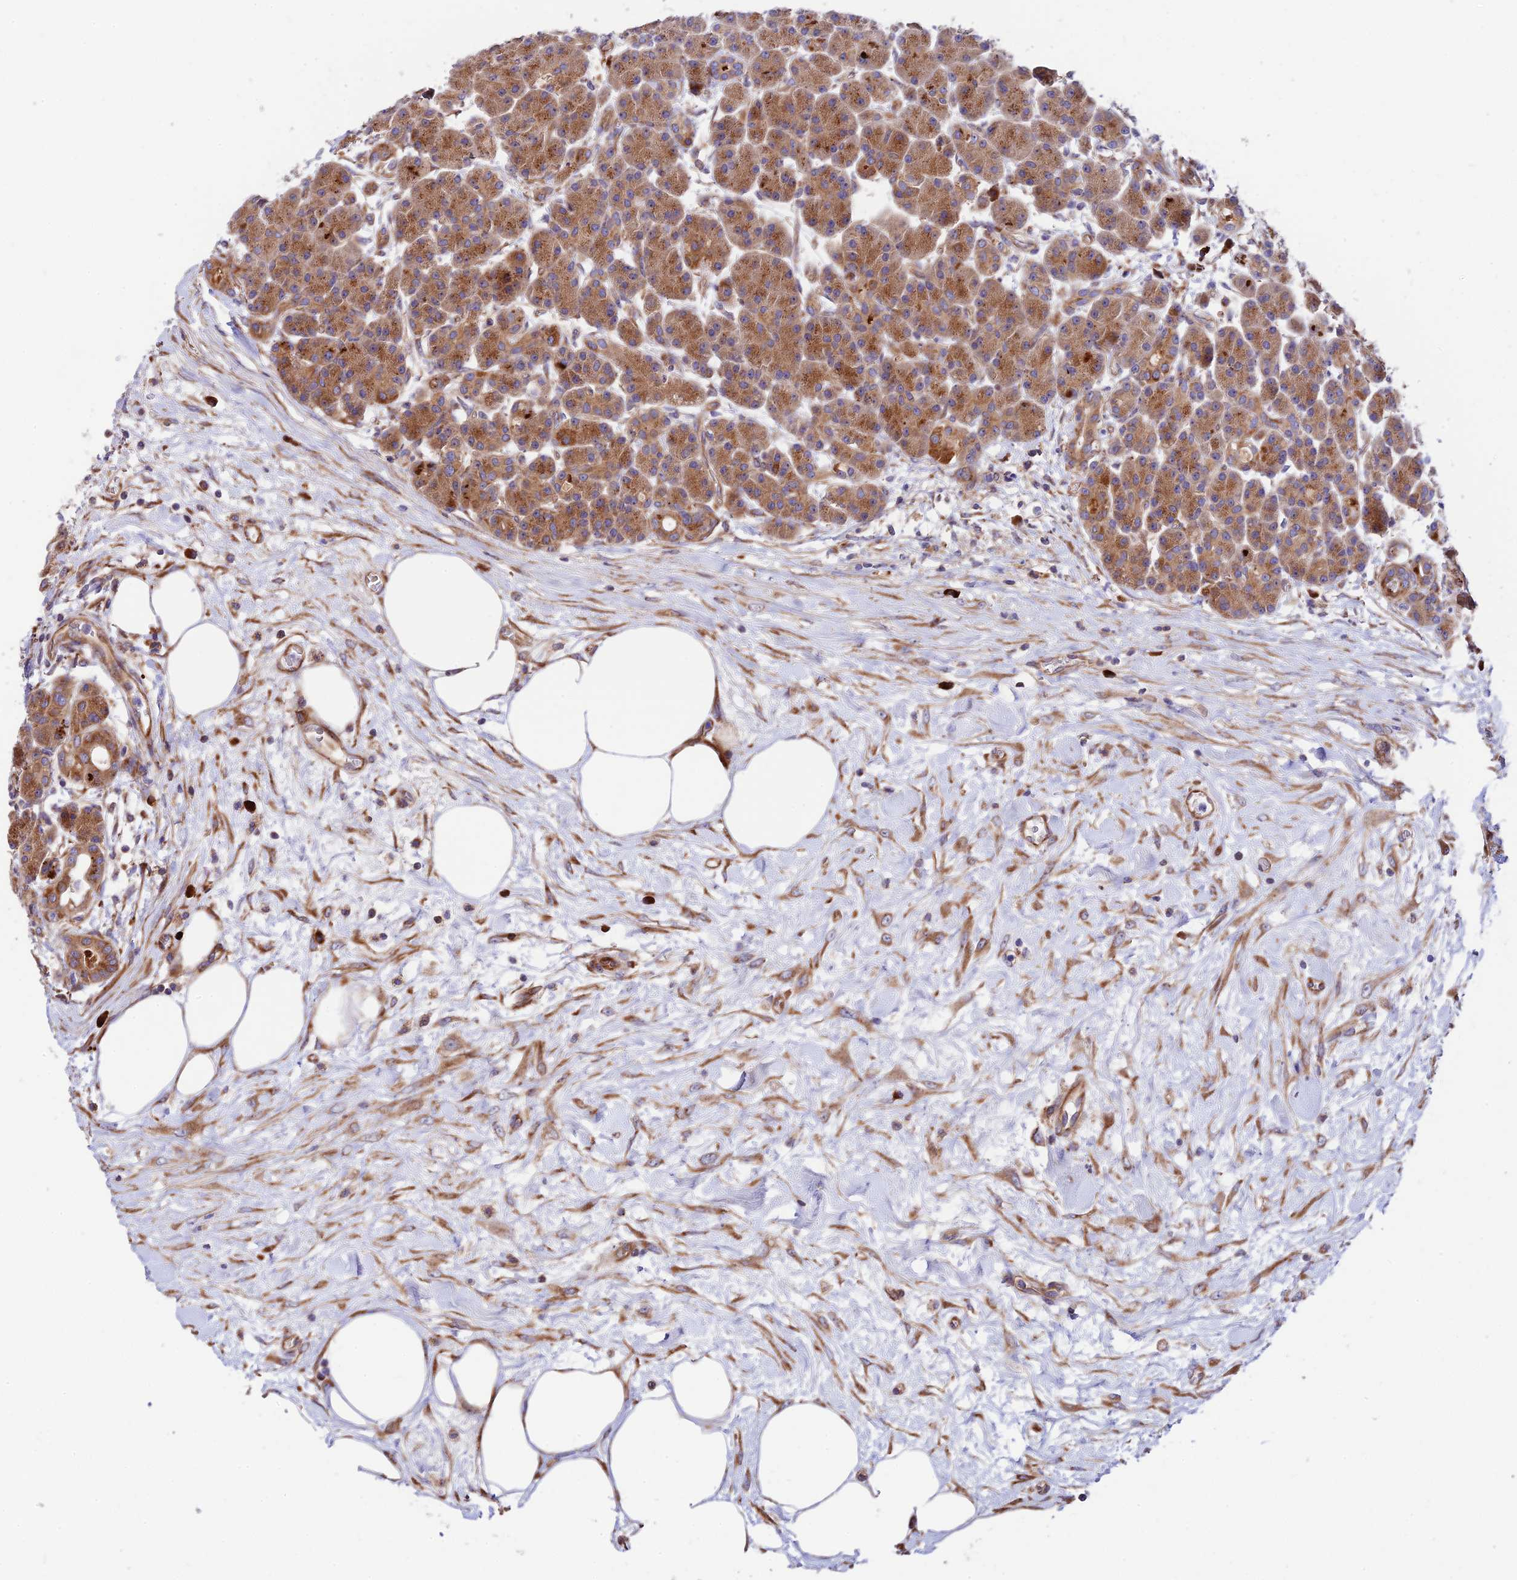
{"staining": {"intensity": "moderate", "quantity": ">75%", "location": "cytoplasmic/membranous"}, "tissue": "pancreas", "cell_type": "Exocrine glandular cells", "image_type": "normal", "snomed": [{"axis": "morphology", "description": "Normal tissue, NOS"}, {"axis": "topography", "description": "Pancreas"}], "caption": "A brown stain labels moderate cytoplasmic/membranous positivity of a protein in exocrine glandular cells of normal pancreas. (IHC, brightfield microscopy, high magnification).", "gene": "VPS13C", "patient": {"sex": "male", "age": 63}}